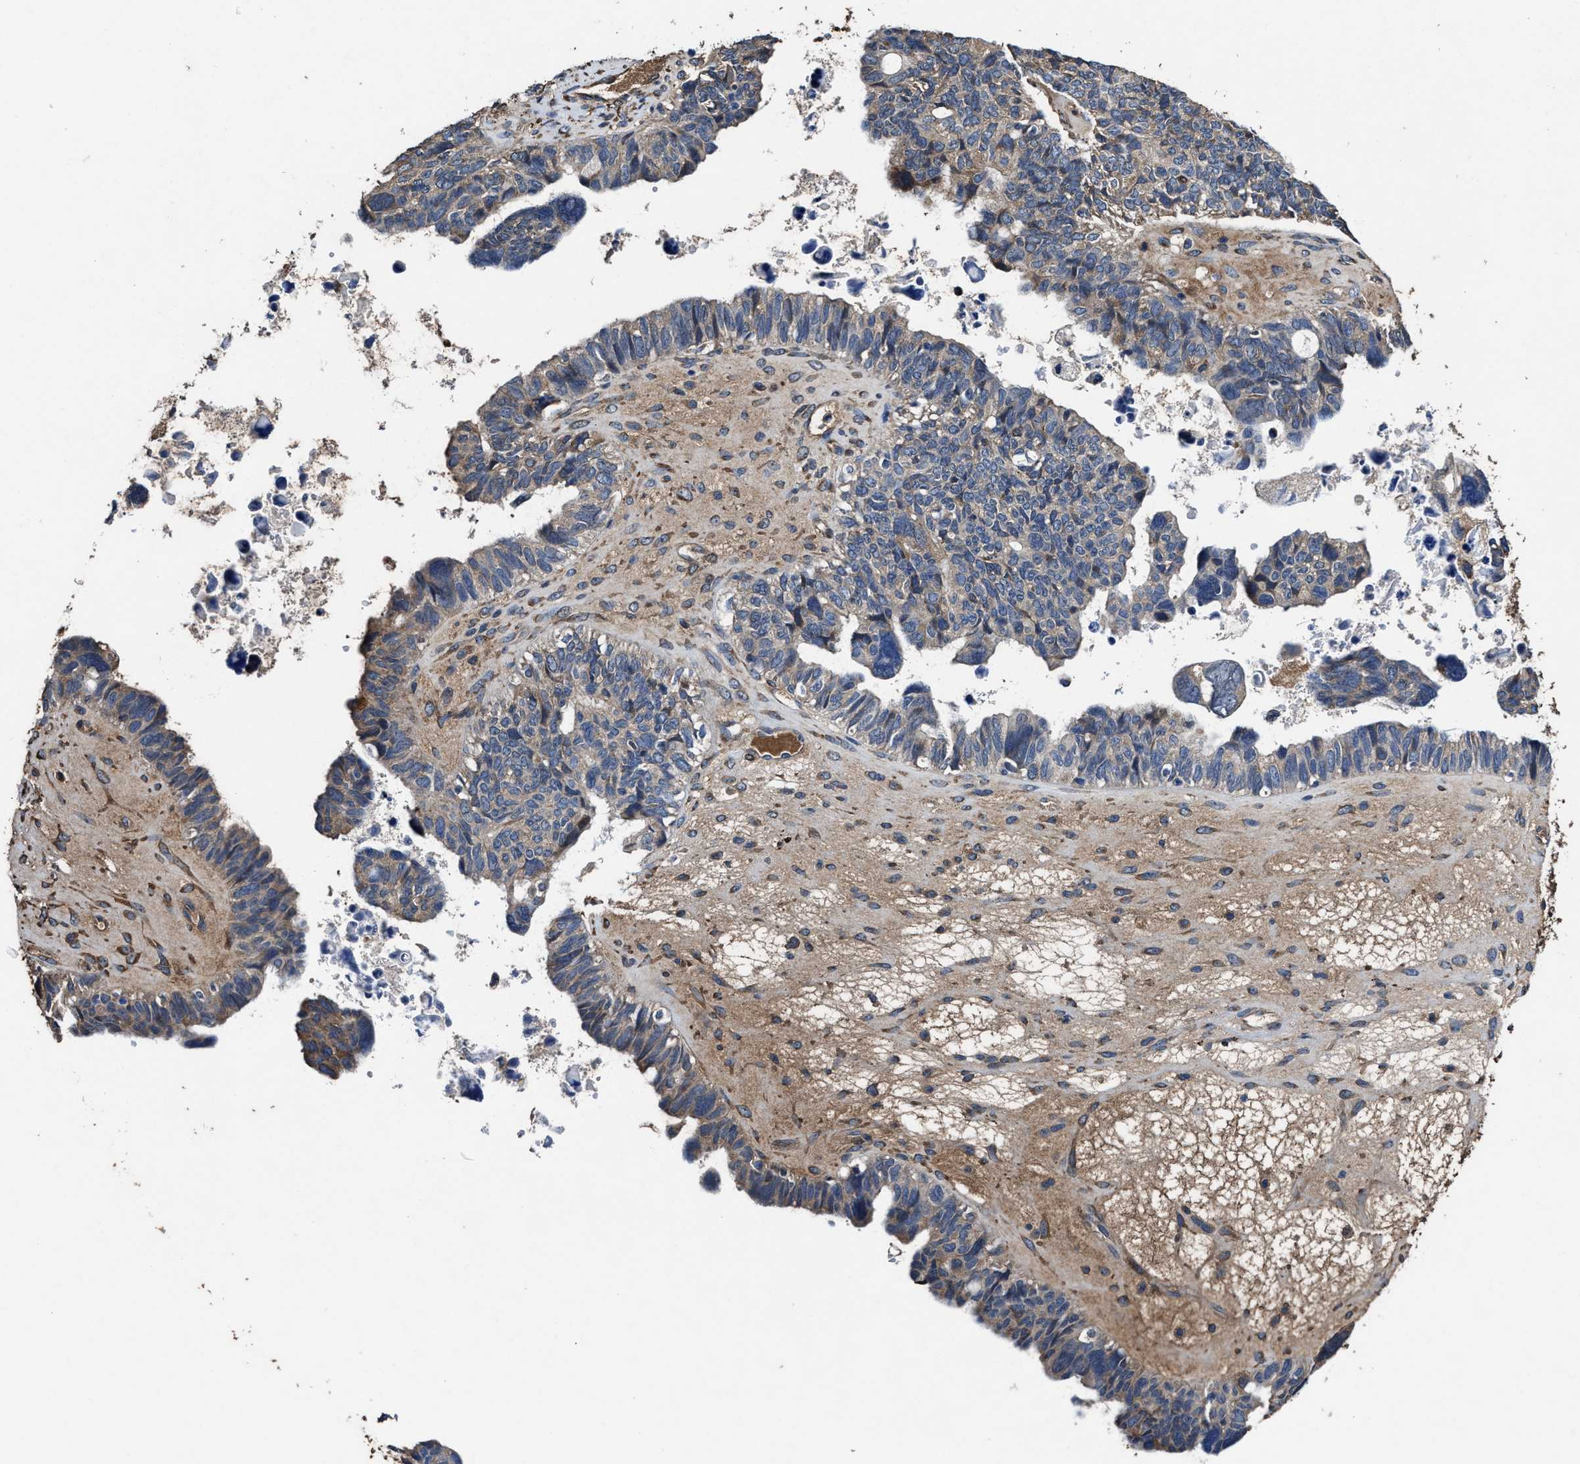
{"staining": {"intensity": "weak", "quantity": ">75%", "location": "cytoplasmic/membranous"}, "tissue": "ovarian cancer", "cell_type": "Tumor cells", "image_type": "cancer", "snomed": [{"axis": "morphology", "description": "Cystadenocarcinoma, serous, NOS"}, {"axis": "topography", "description": "Ovary"}], "caption": "Ovarian cancer tissue demonstrates weak cytoplasmic/membranous expression in about >75% of tumor cells", "gene": "IDNK", "patient": {"sex": "female", "age": 79}}